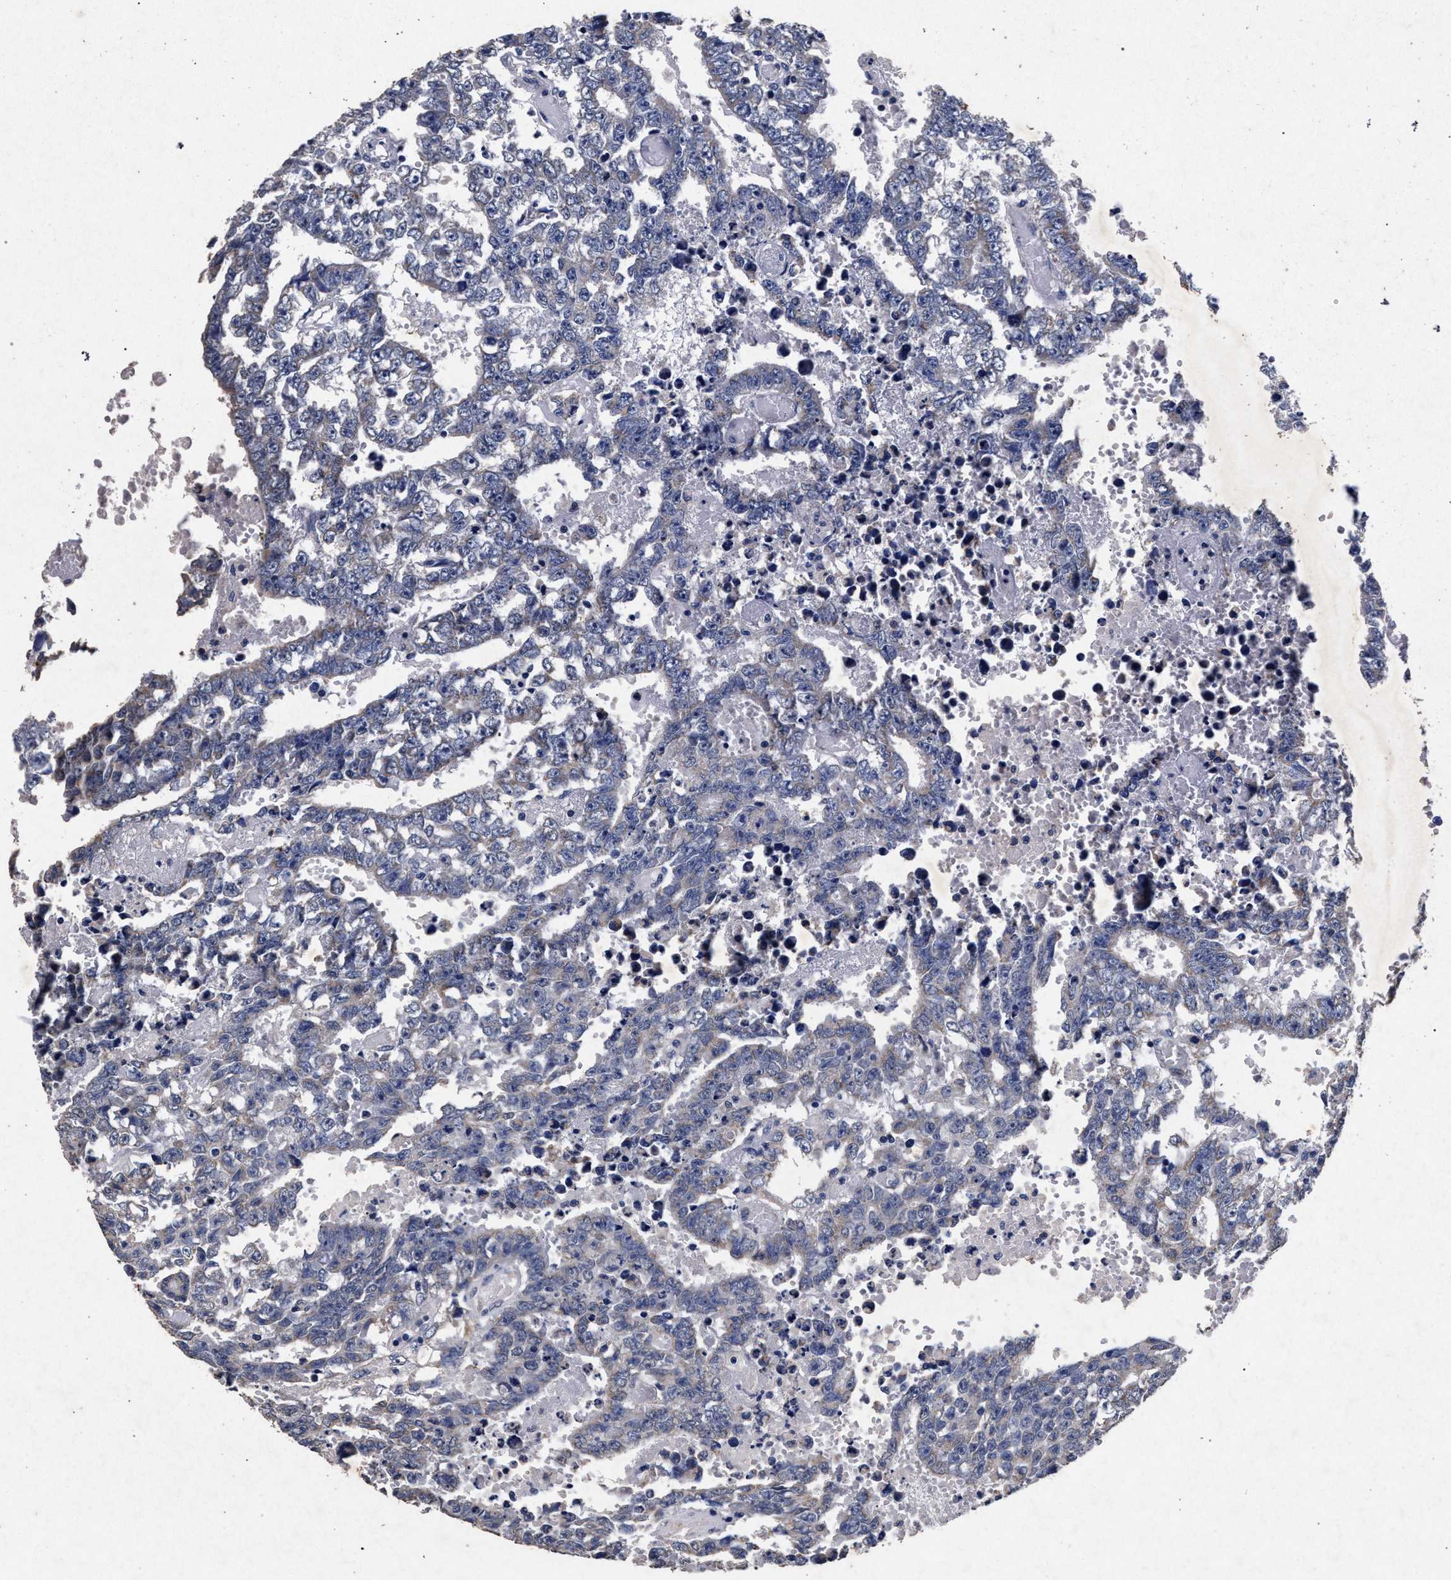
{"staining": {"intensity": "negative", "quantity": "none", "location": "none"}, "tissue": "testis cancer", "cell_type": "Tumor cells", "image_type": "cancer", "snomed": [{"axis": "morphology", "description": "Carcinoma, Embryonal, NOS"}, {"axis": "topography", "description": "Testis"}], "caption": "IHC of human testis embryonal carcinoma shows no staining in tumor cells.", "gene": "ATP1A2", "patient": {"sex": "male", "age": 25}}